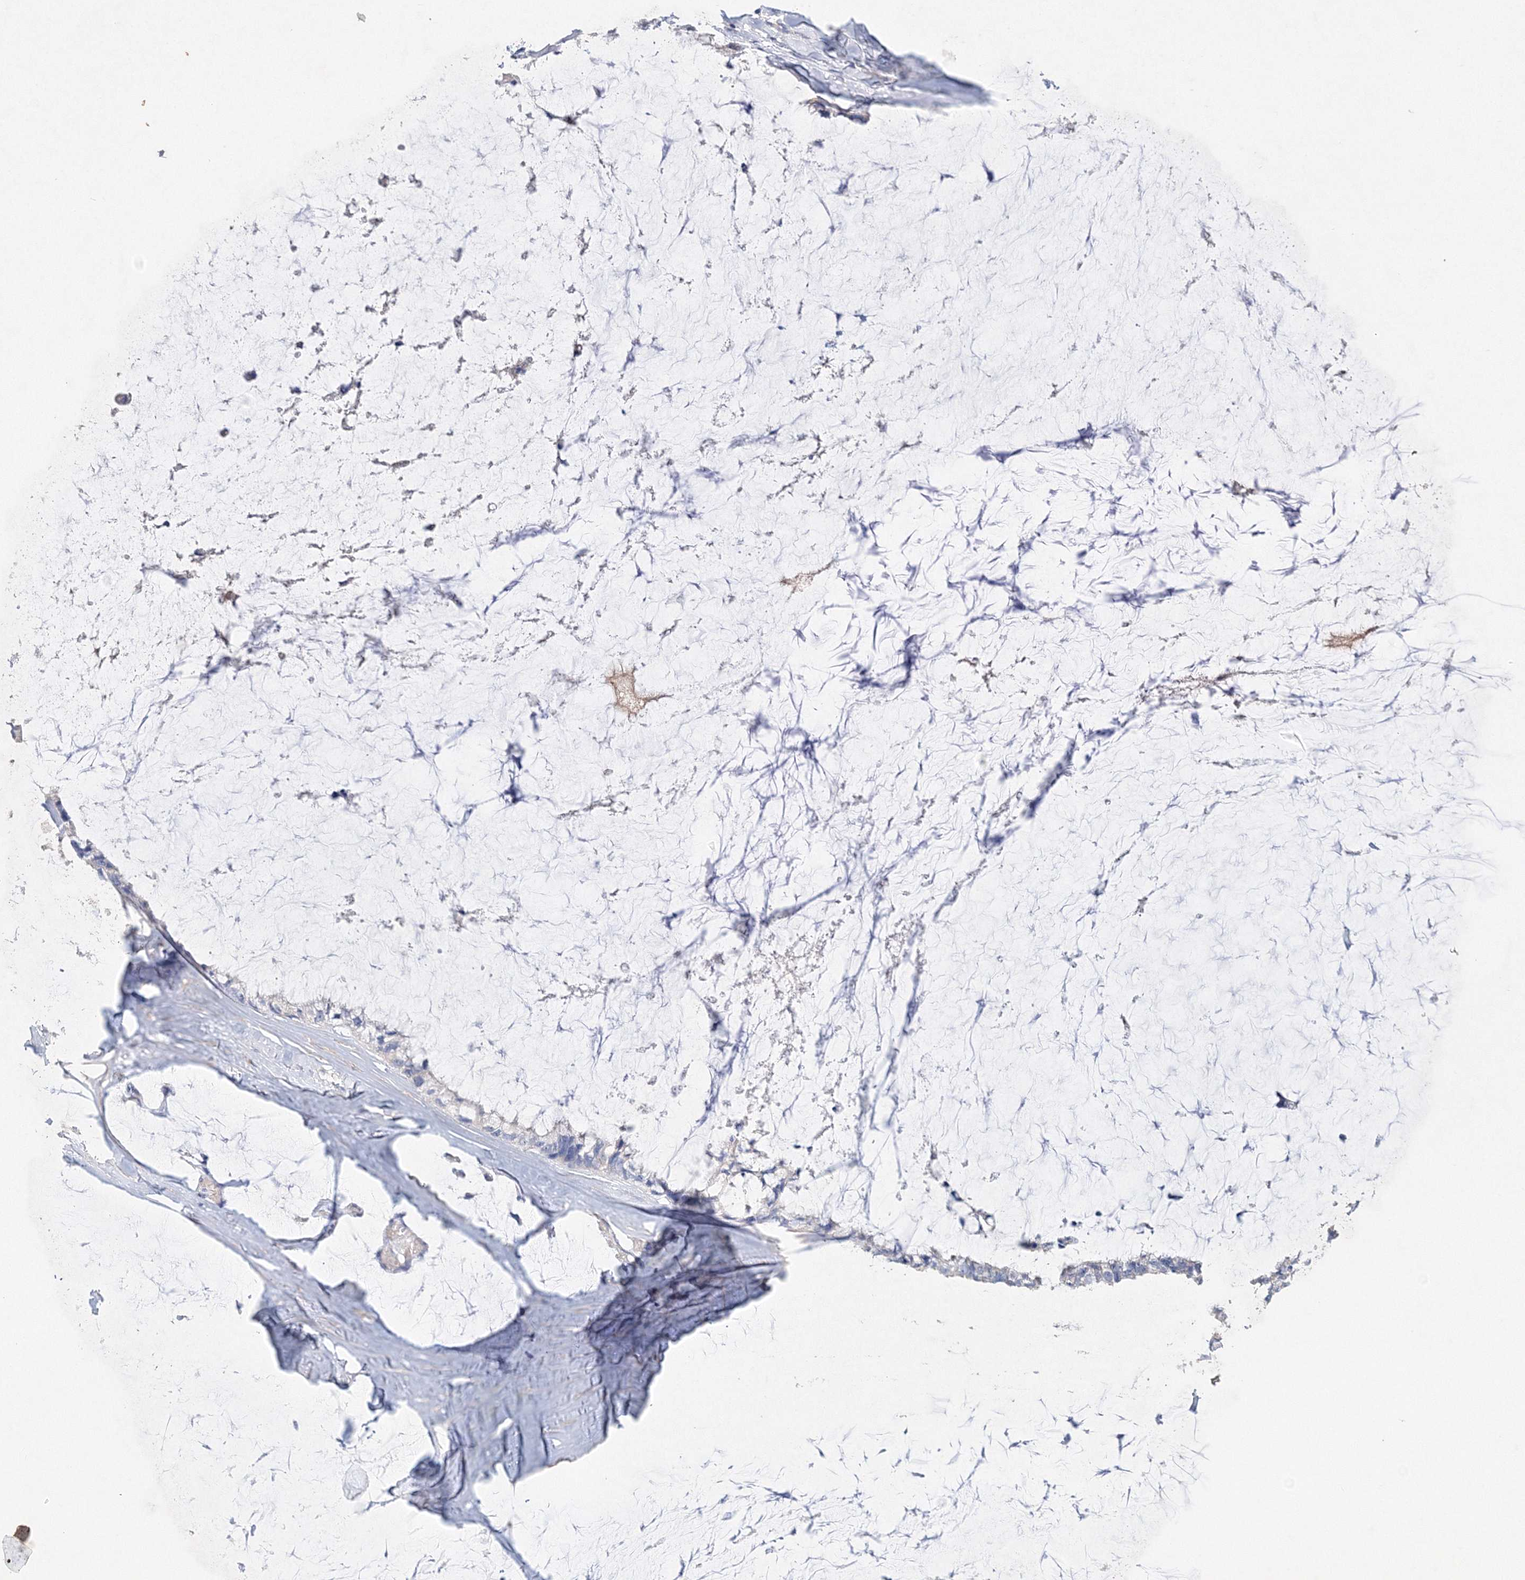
{"staining": {"intensity": "negative", "quantity": "none", "location": "none"}, "tissue": "ovarian cancer", "cell_type": "Tumor cells", "image_type": "cancer", "snomed": [{"axis": "morphology", "description": "Cystadenocarcinoma, mucinous, NOS"}, {"axis": "topography", "description": "Ovary"}], "caption": "The micrograph exhibits no significant expression in tumor cells of mucinous cystadenocarcinoma (ovarian).", "gene": "GLS", "patient": {"sex": "female", "age": 39}}